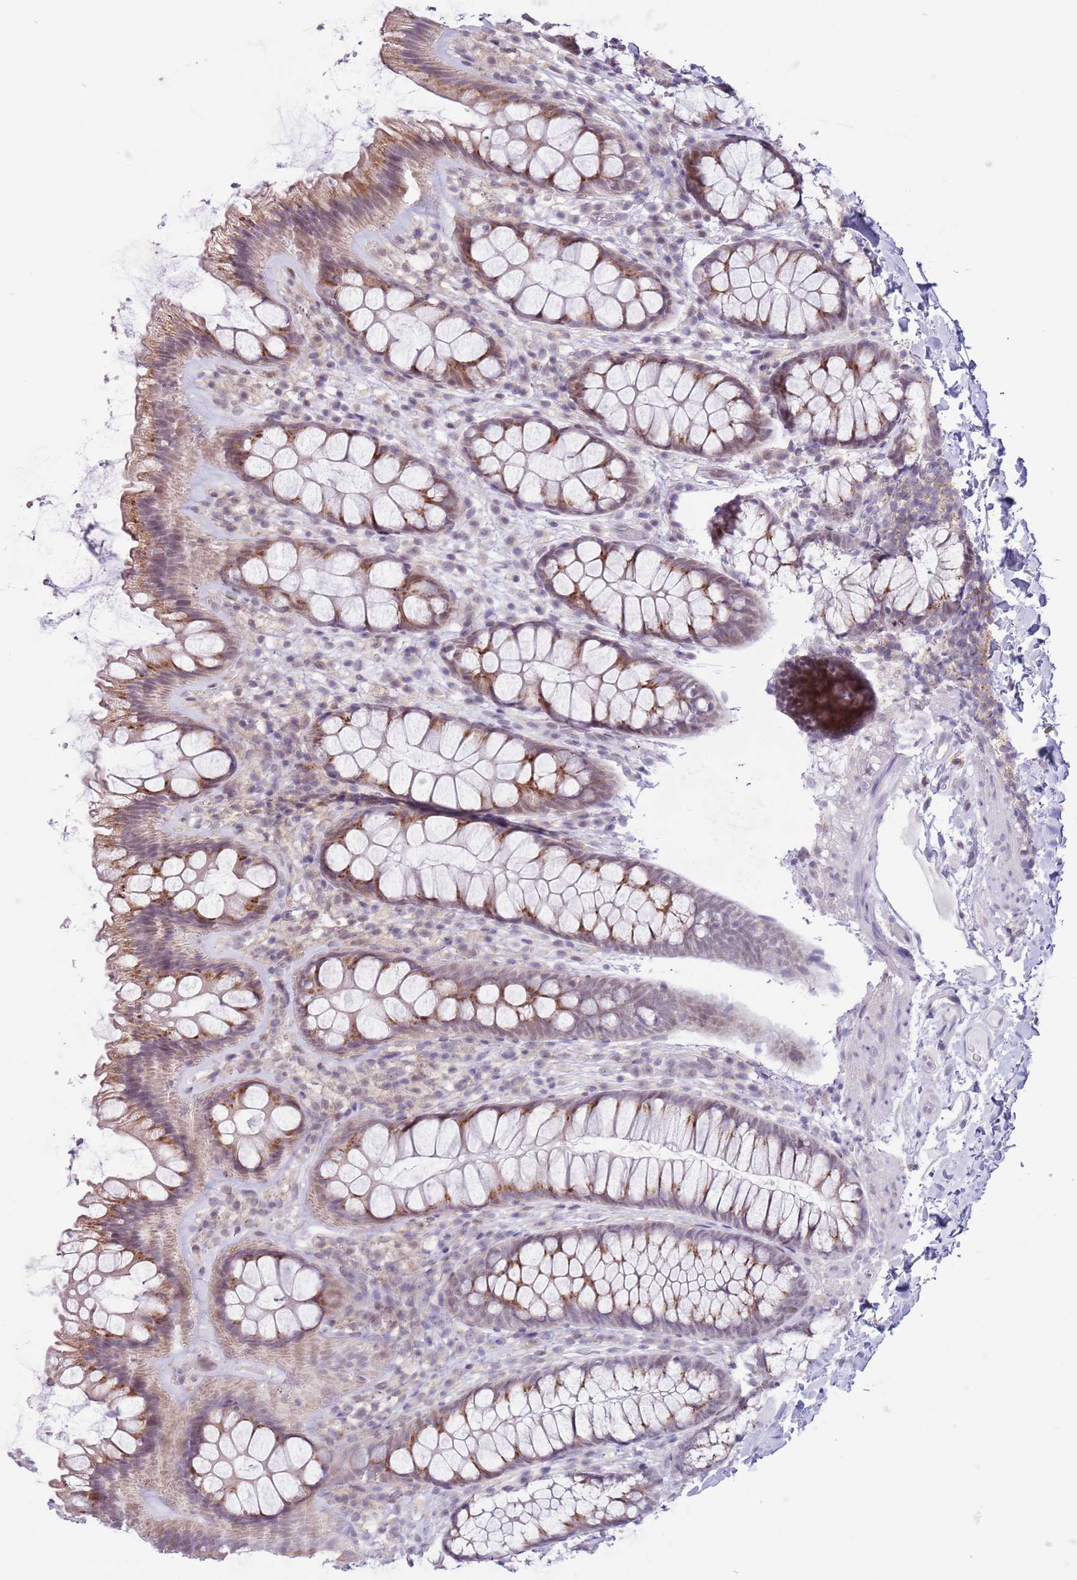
{"staining": {"intensity": "negative", "quantity": "none", "location": "none"}, "tissue": "colon", "cell_type": "Endothelial cells", "image_type": "normal", "snomed": [{"axis": "morphology", "description": "Normal tissue, NOS"}, {"axis": "topography", "description": "Colon"}], "caption": "Immunohistochemistry photomicrograph of unremarkable colon stained for a protein (brown), which exhibits no positivity in endothelial cells.", "gene": "ZNF576", "patient": {"sex": "male", "age": 46}}